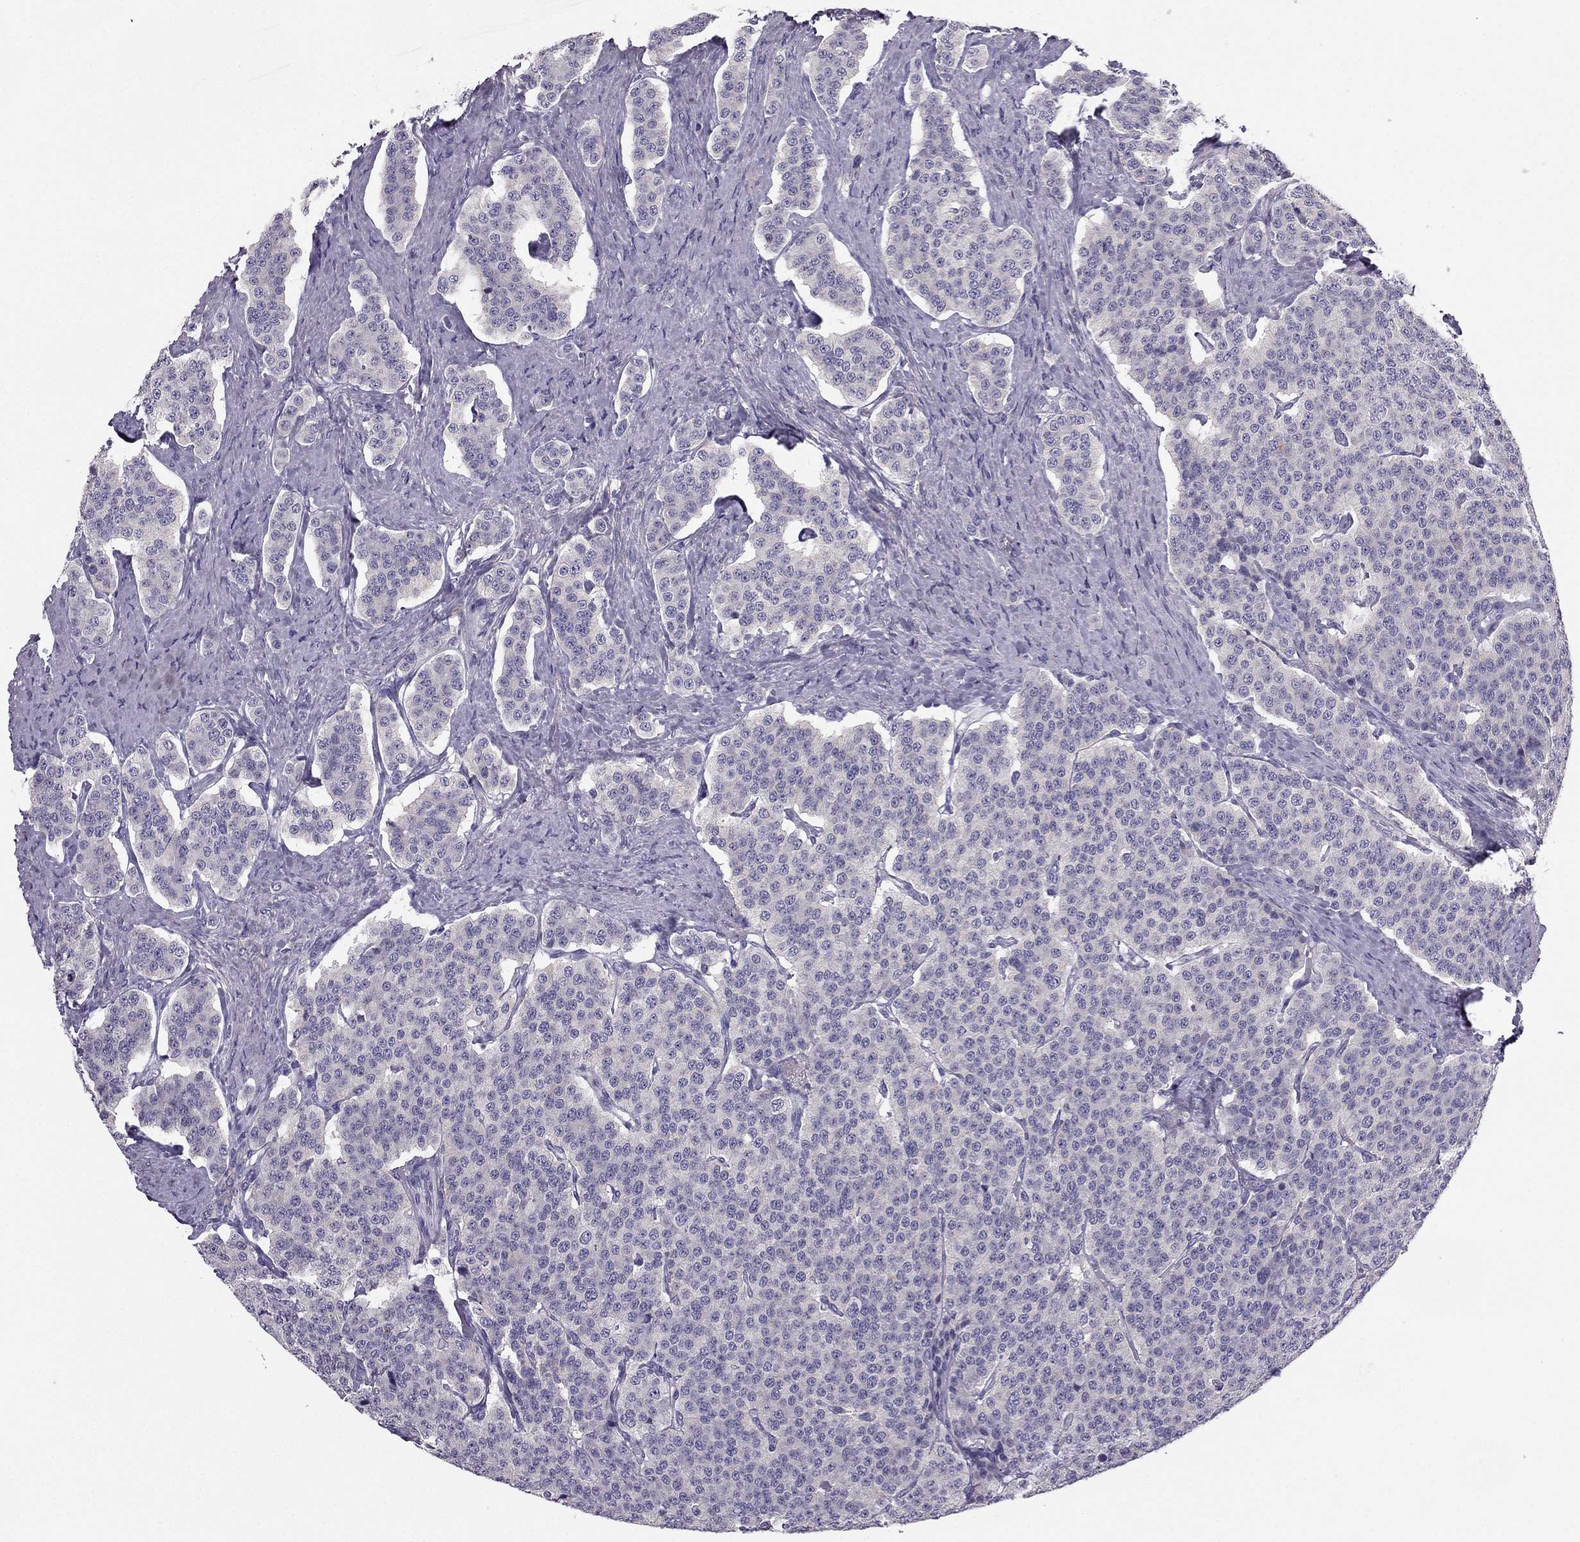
{"staining": {"intensity": "negative", "quantity": "none", "location": "none"}, "tissue": "carcinoid", "cell_type": "Tumor cells", "image_type": "cancer", "snomed": [{"axis": "morphology", "description": "Carcinoid, malignant, NOS"}, {"axis": "topography", "description": "Small intestine"}], "caption": "Tumor cells show no significant staining in carcinoid.", "gene": "SYT5", "patient": {"sex": "female", "age": 58}}